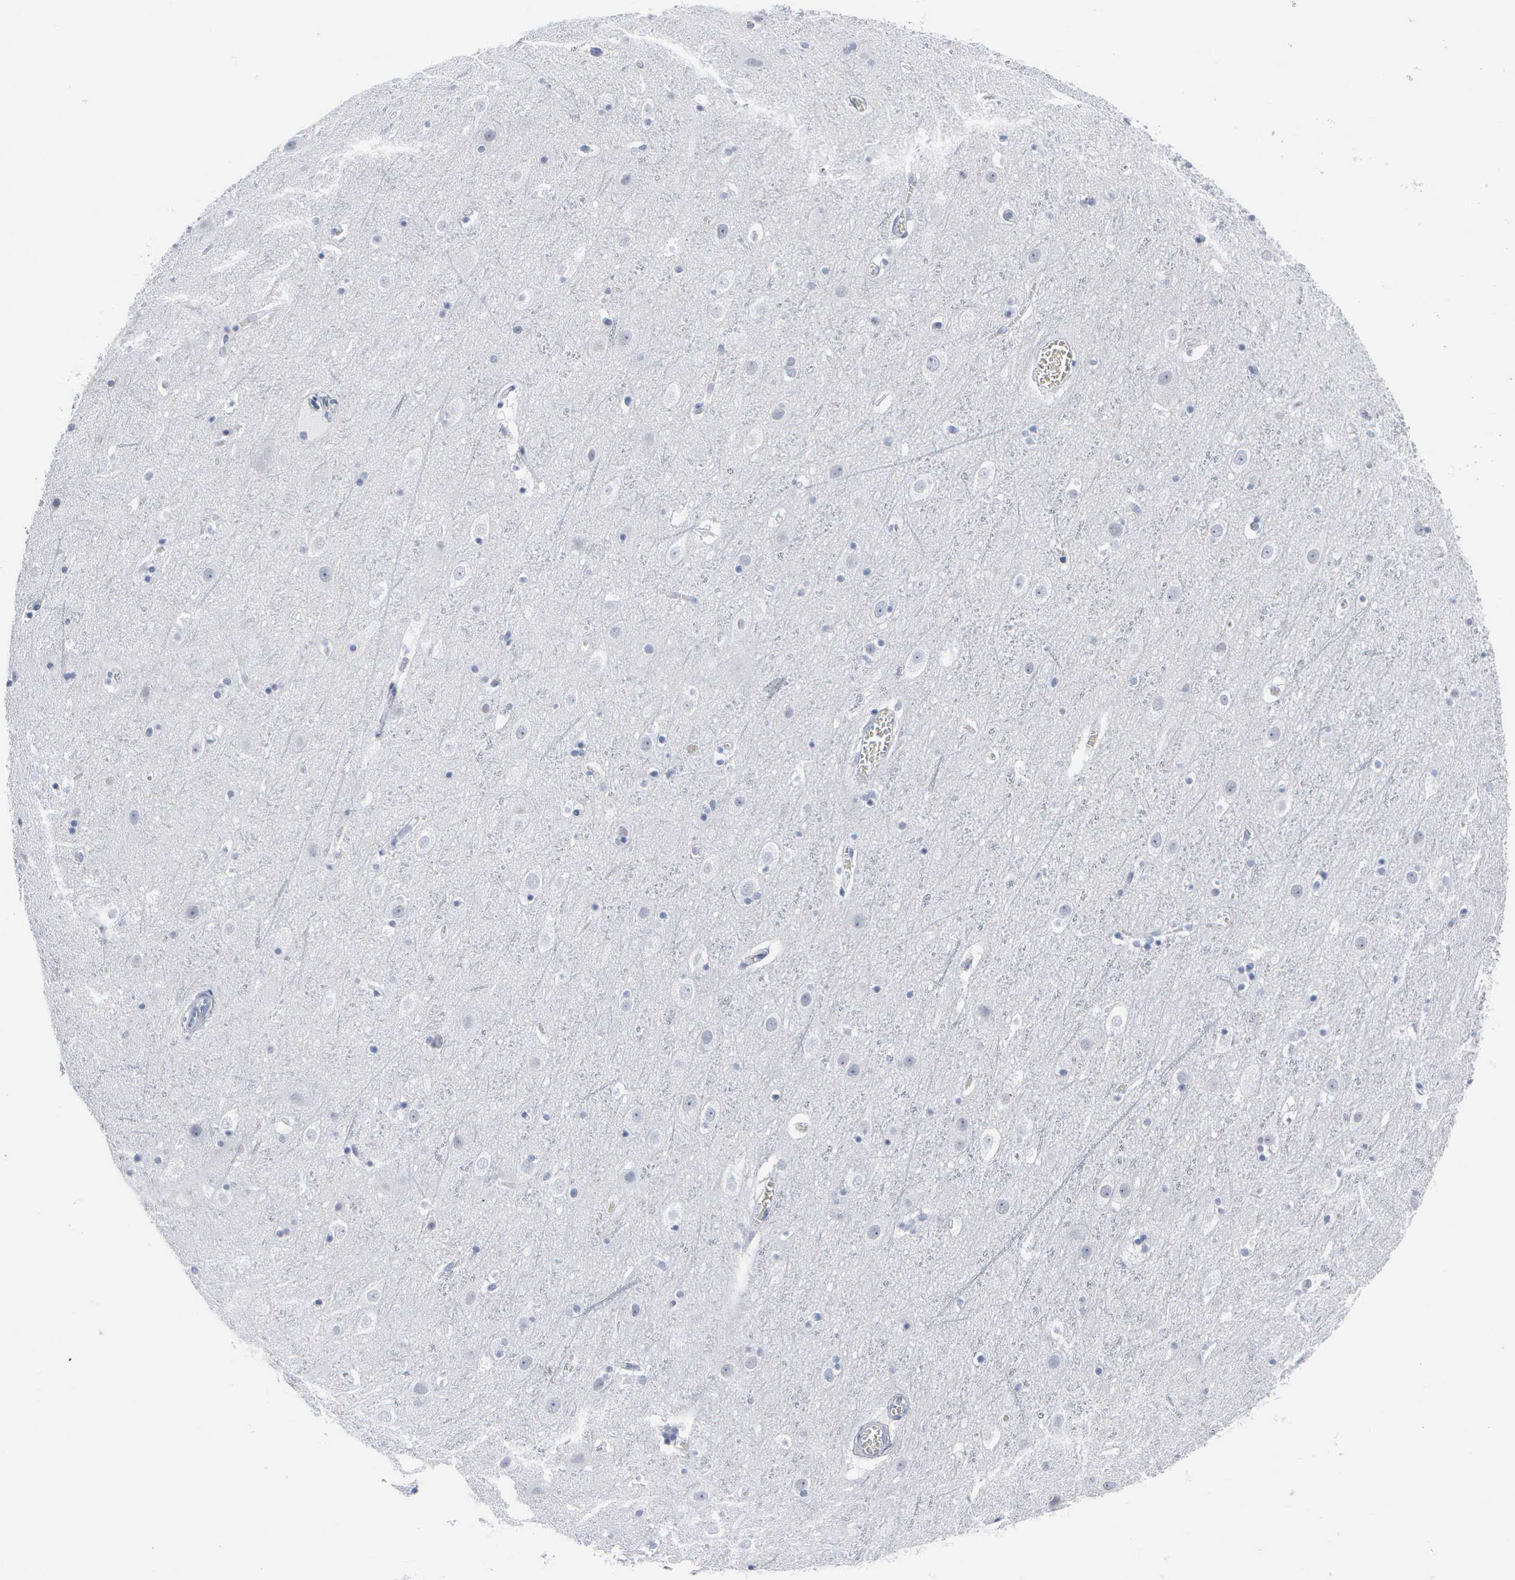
{"staining": {"intensity": "negative", "quantity": "none", "location": "none"}, "tissue": "cerebral cortex", "cell_type": "Endothelial cells", "image_type": "normal", "snomed": [{"axis": "morphology", "description": "Normal tissue, NOS"}, {"axis": "topography", "description": "Cerebral cortex"}], "caption": "The photomicrograph displays no significant staining in endothelial cells of cerebral cortex.", "gene": "CCNB1", "patient": {"sex": "male", "age": 45}}